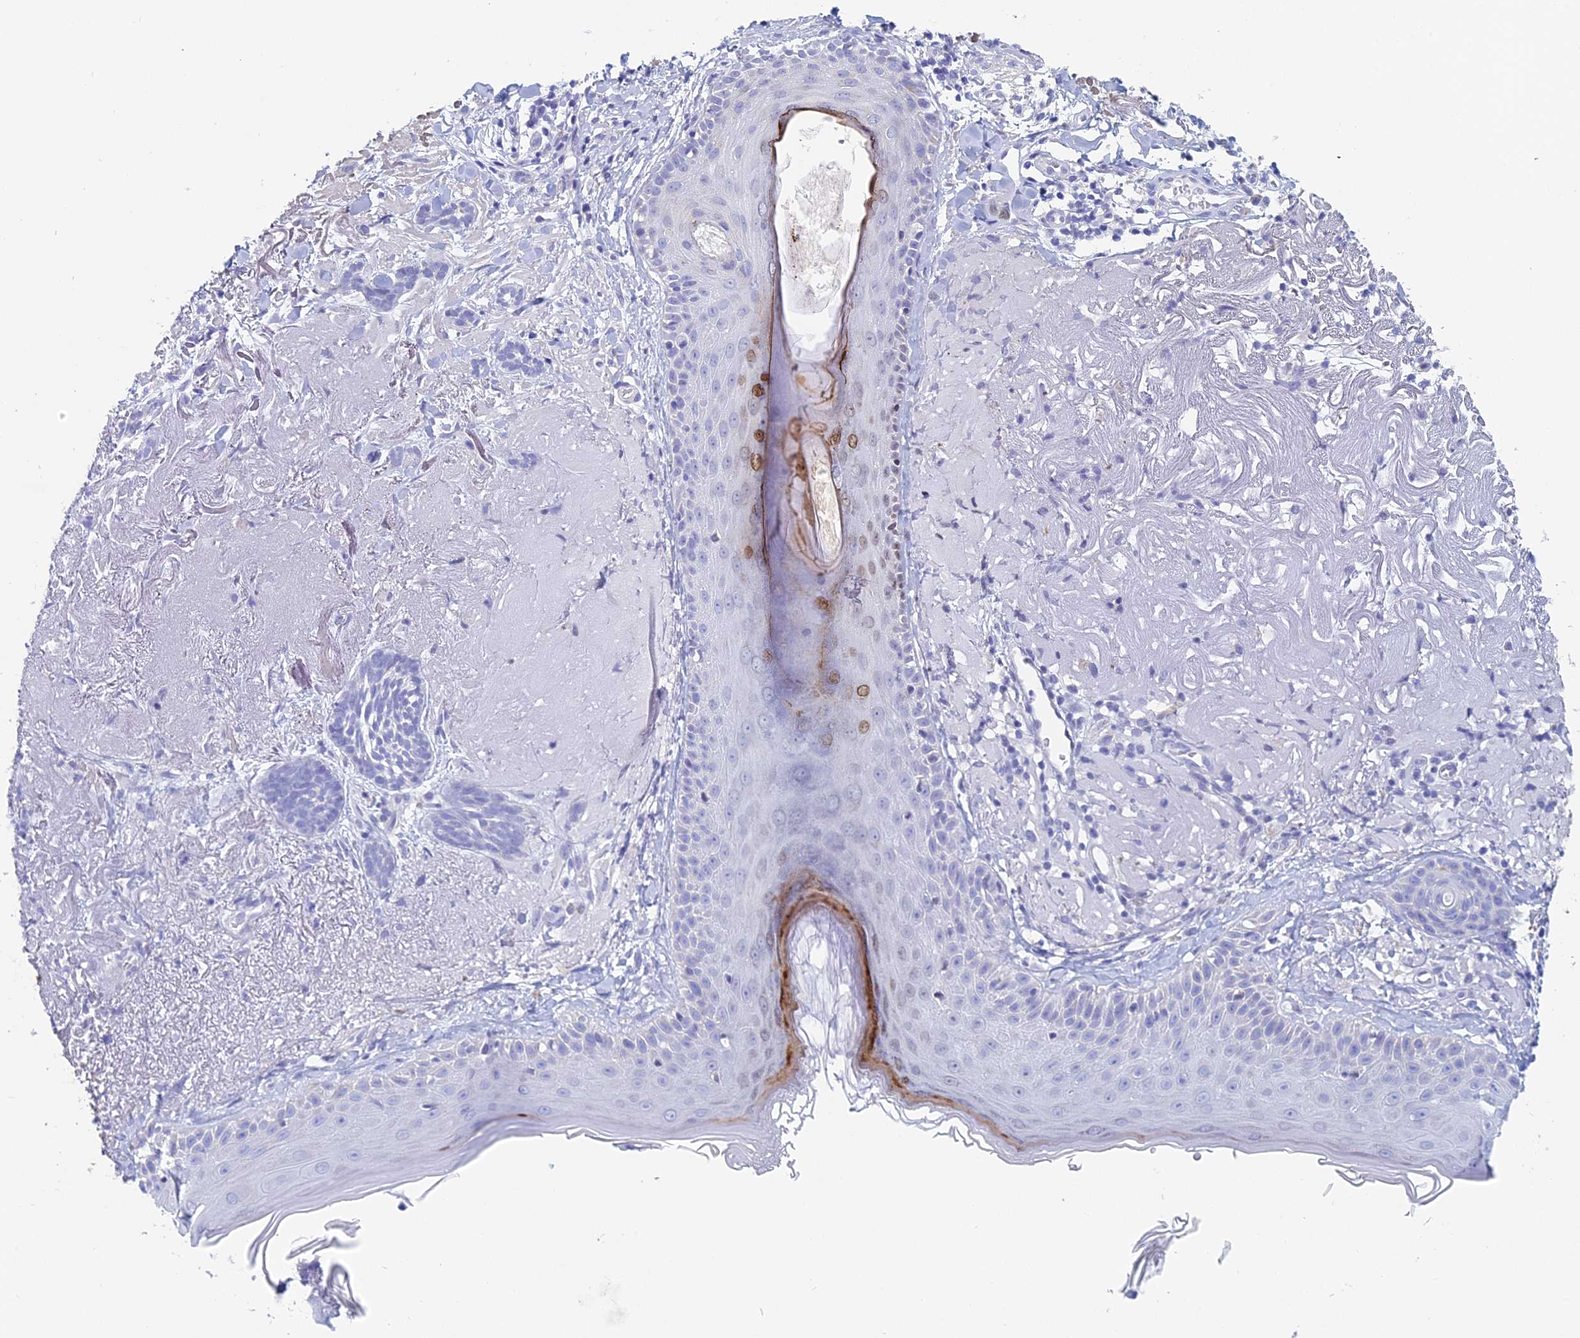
{"staining": {"intensity": "negative", "quantity": "none", "location": "none"}, "tissue": "skin cancer", "cell_type": "Tumor cells", "image_type": "cancer", "snomed": [{"axis": "morphology", "description": "Basal cell carcinoma"}, {"axis": "topography", "description": "Skin"}], "caption": "IHC photomicrograph of neoplastic tissue: skin cancer stained with DAB reveals no significant protein expression in tumor cells.", "gene": "ACSM1", "patient": {"sex": "male", "age": 71}}